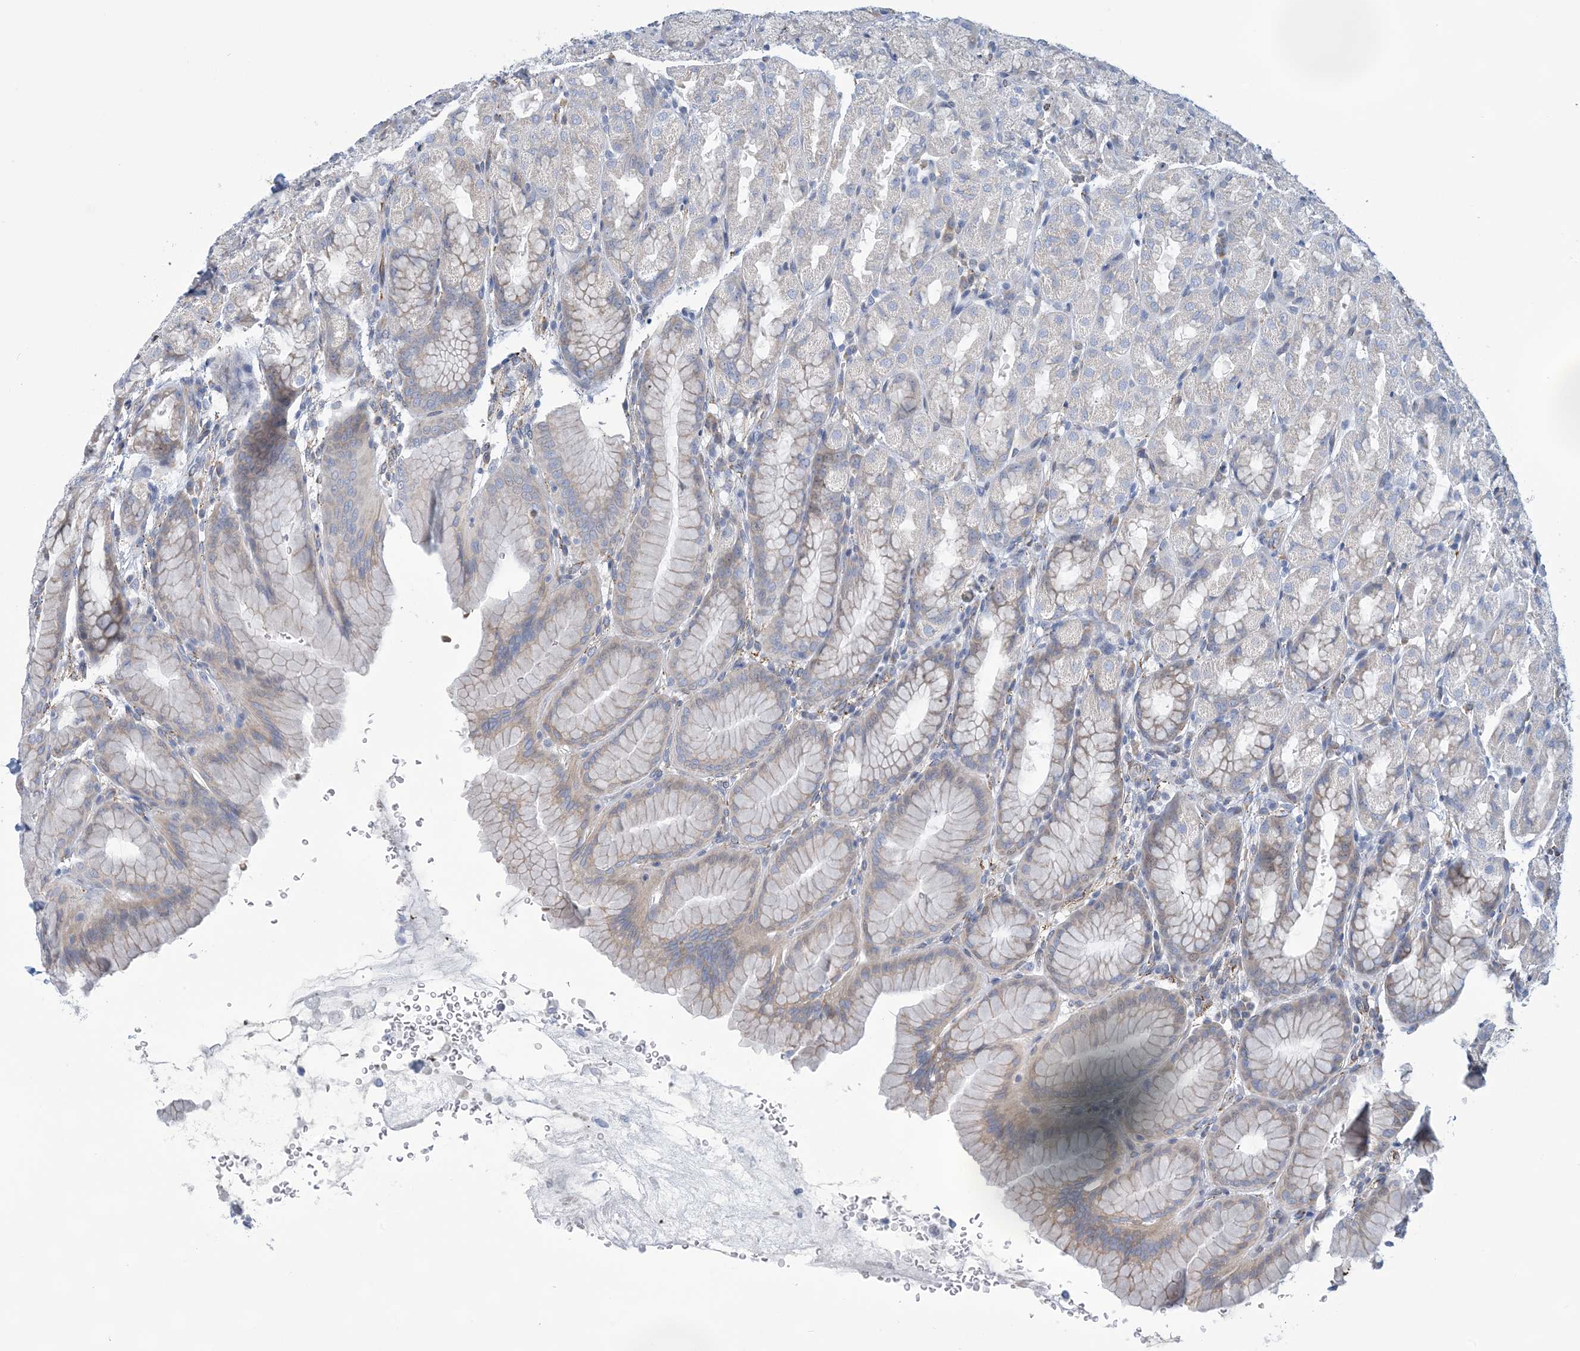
{"staining": {"intensity": "weak", "quantity": "<25%", "location": "cytoplasmic/membranous"}, "tissue": "stomach", "cell_type": "Glandular cells", "image_type": "normal", "snomed": [{"axis": "morphology", "description": "Normal tissue, NOS"}, {"axis": "topography", "description": "Stomach"}], "caption": "Stomach was stained to show a protein in brown. There is no significant expression in glandular cells. Nuclei are stained in blue.", "gene": "CCDC14", "patient": {"sex": "male", "age": 42}}